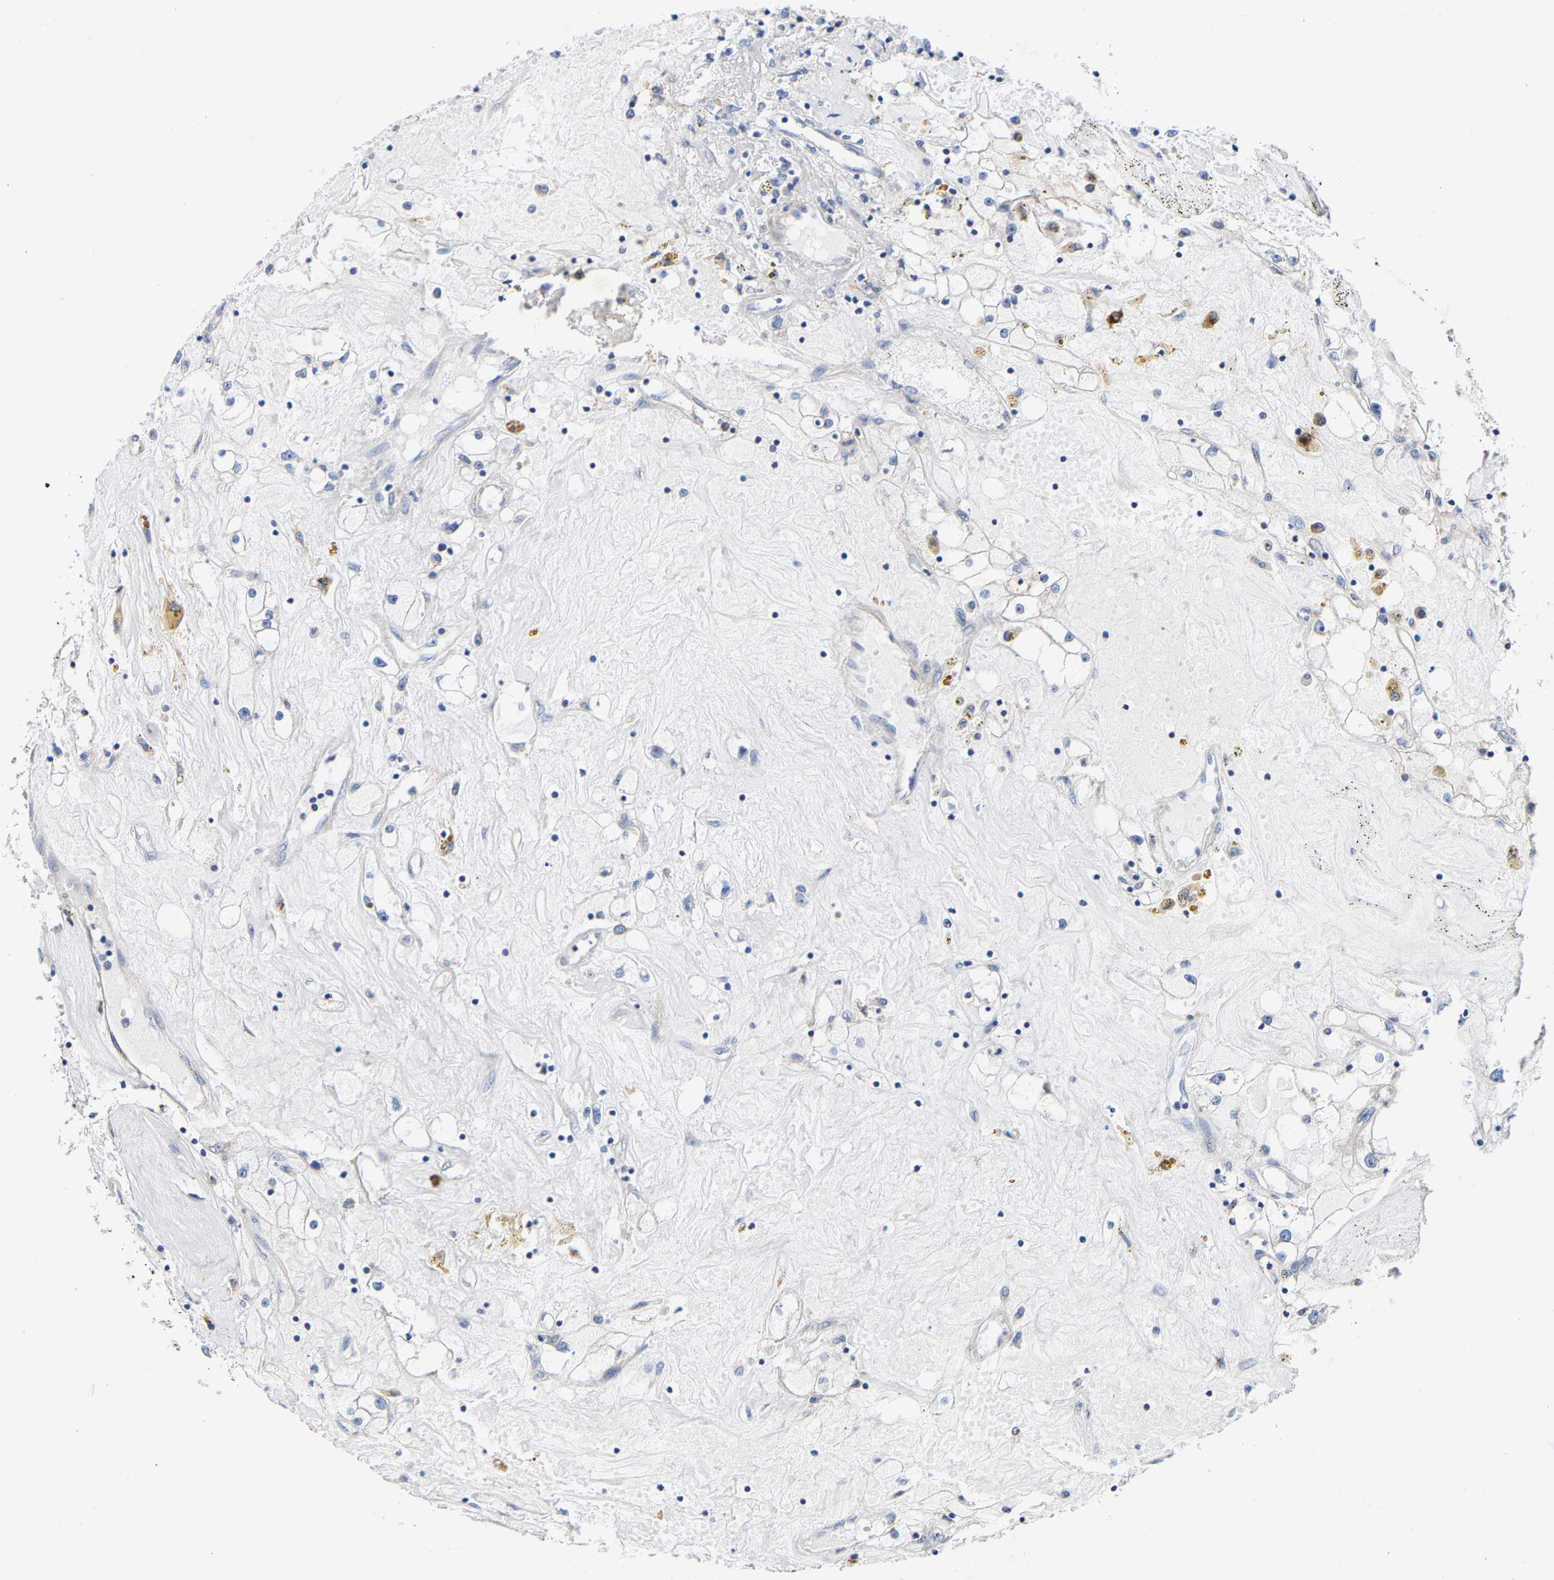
{"staining": {"intensity": "negative", "quantity": "none", "location": "none"}, "tissue": "renal cancer", "cell_type": "Tumor cells", "image_type": "cancer", "snomed": [{"axis": "morphology", "description": "Adenocarcinoma, NOS"}, {"axis": "topography", "description": "Kidney"}], "caption": "Renal adenocarcinoma was stained to show a protein in brown. There is no significant staining in tumor cells.", "gene": "PPP1R15A", "patient": {"sex": "male", "age": 56}}